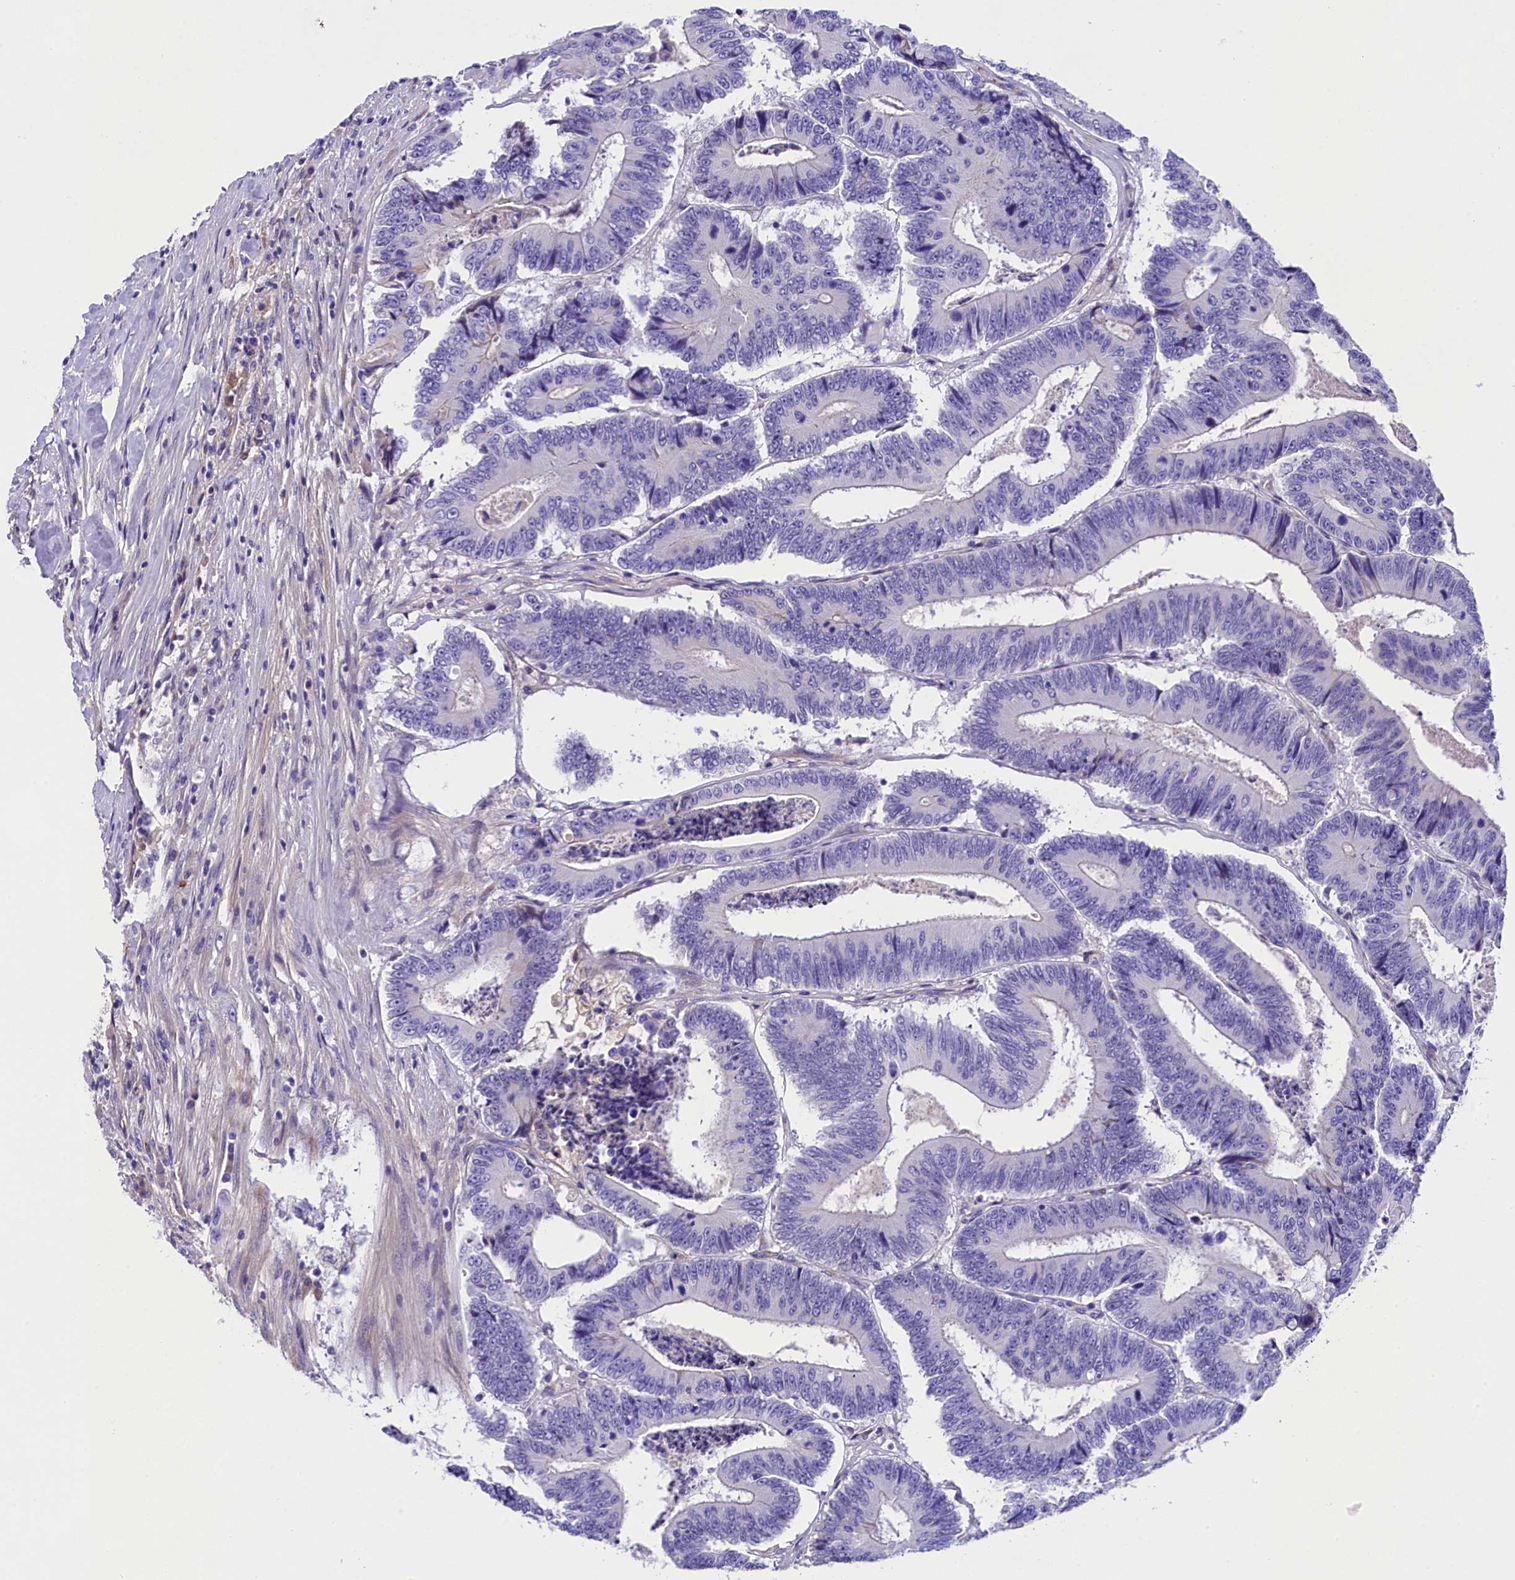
{"staining": {"intensity": "negative", "quantity": "none", "location": "none"}, "tissue": "colorectal cancer", "cell_type": "Tumor cells", "image_type": "cancer", "snomed": [{"axis": "morphology", "description": "Adenocarcinoma, NOS"}, {"axis": "topography", "description": "Colon"}], "caption": "Photomicrograph shows no protein expression in tumor cells of colorectal cancer (adenocarcinoma) tissue.", "gene": "SOD3", "patient": {"sex": "male", "age": 83}}